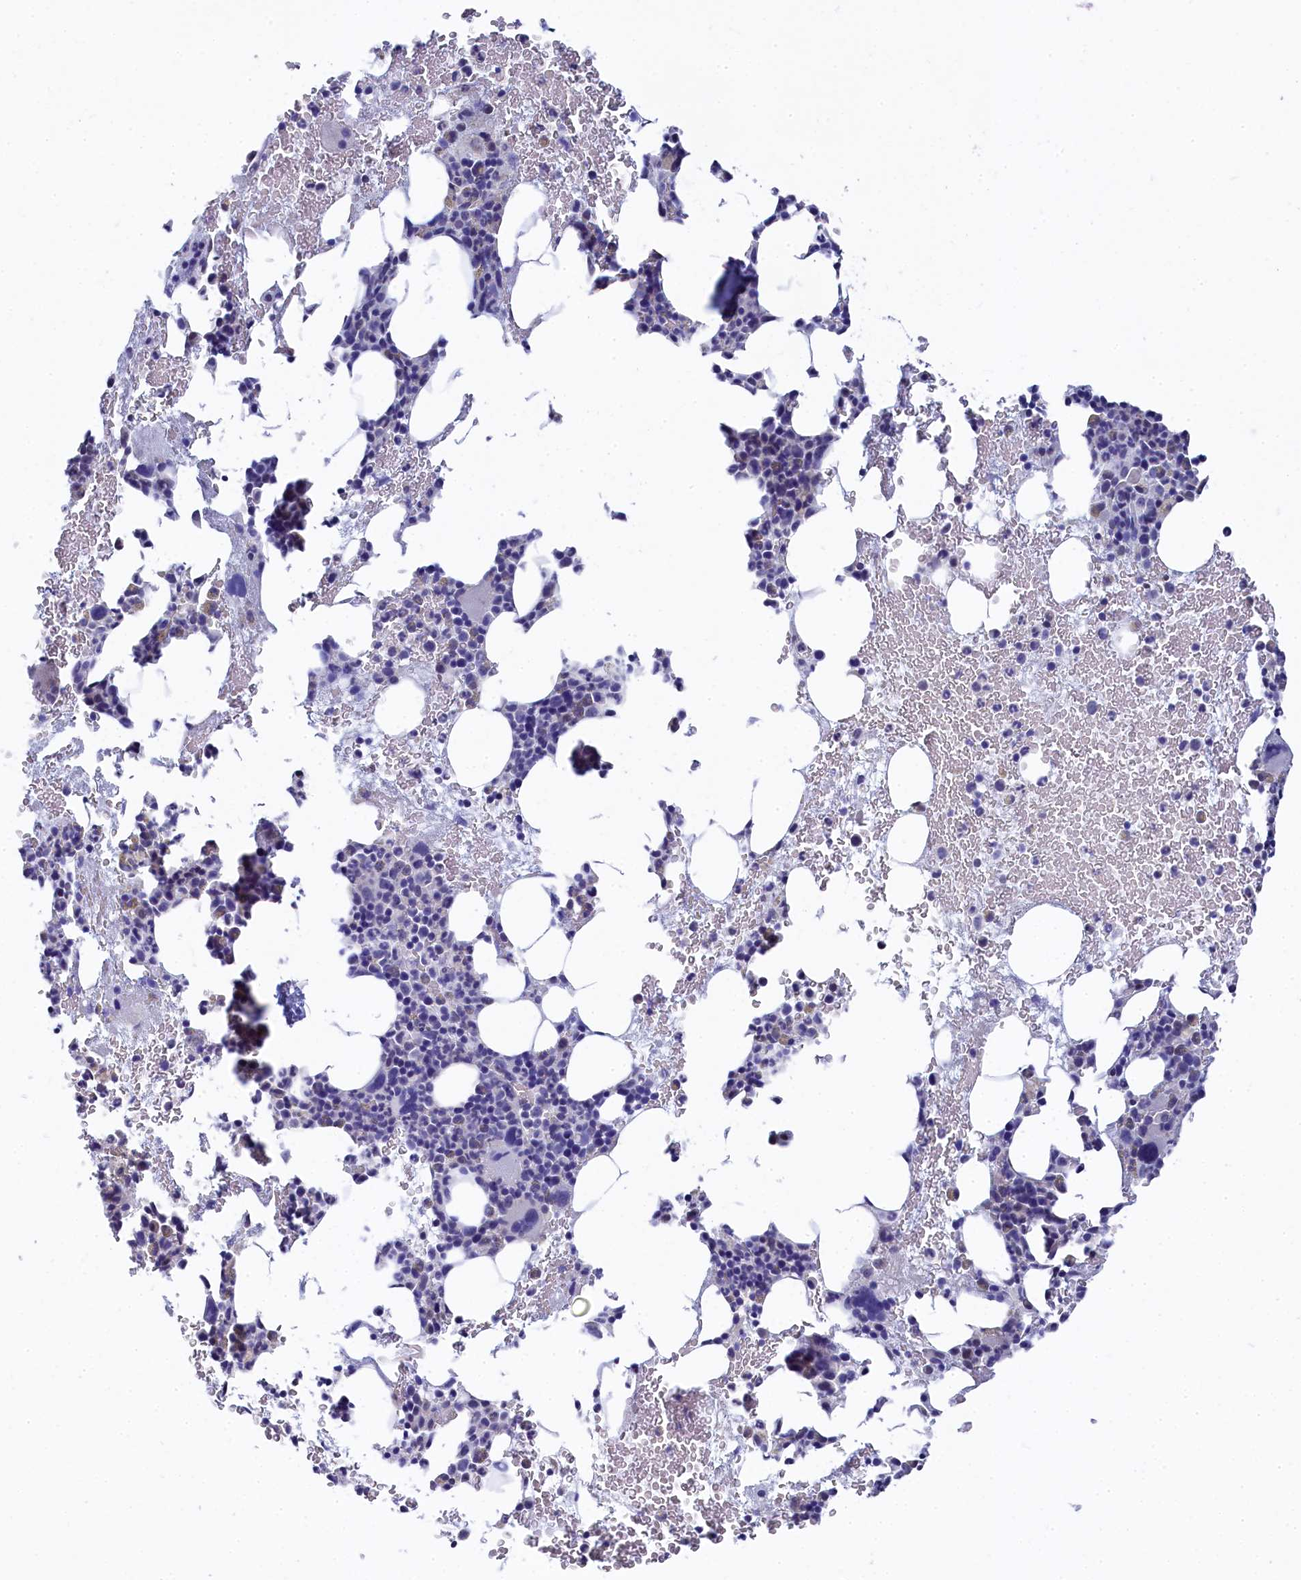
{"staining": {"intensity": "negative", "quantity": "none", "location": "none"}, "tissue": "bone marrow", "cell_type": "Hematopoietic cells", "image_type": "normal", "snomed": [{"axis": "morphology", "description": "Normal tissue, NOS"}, {"axis": "topography", "description": "Bone marrow"}], "caption": "Unremarkable bone marrow was stained to show a protein in brown. There is no significant positivity in hematopoietic cells. (DAB immunohistochemistry (IHC) visualized using brightfield microscopy, high magnification).", "gene": "C11orf54", "patient": {"sex": "female", "age": 37}}